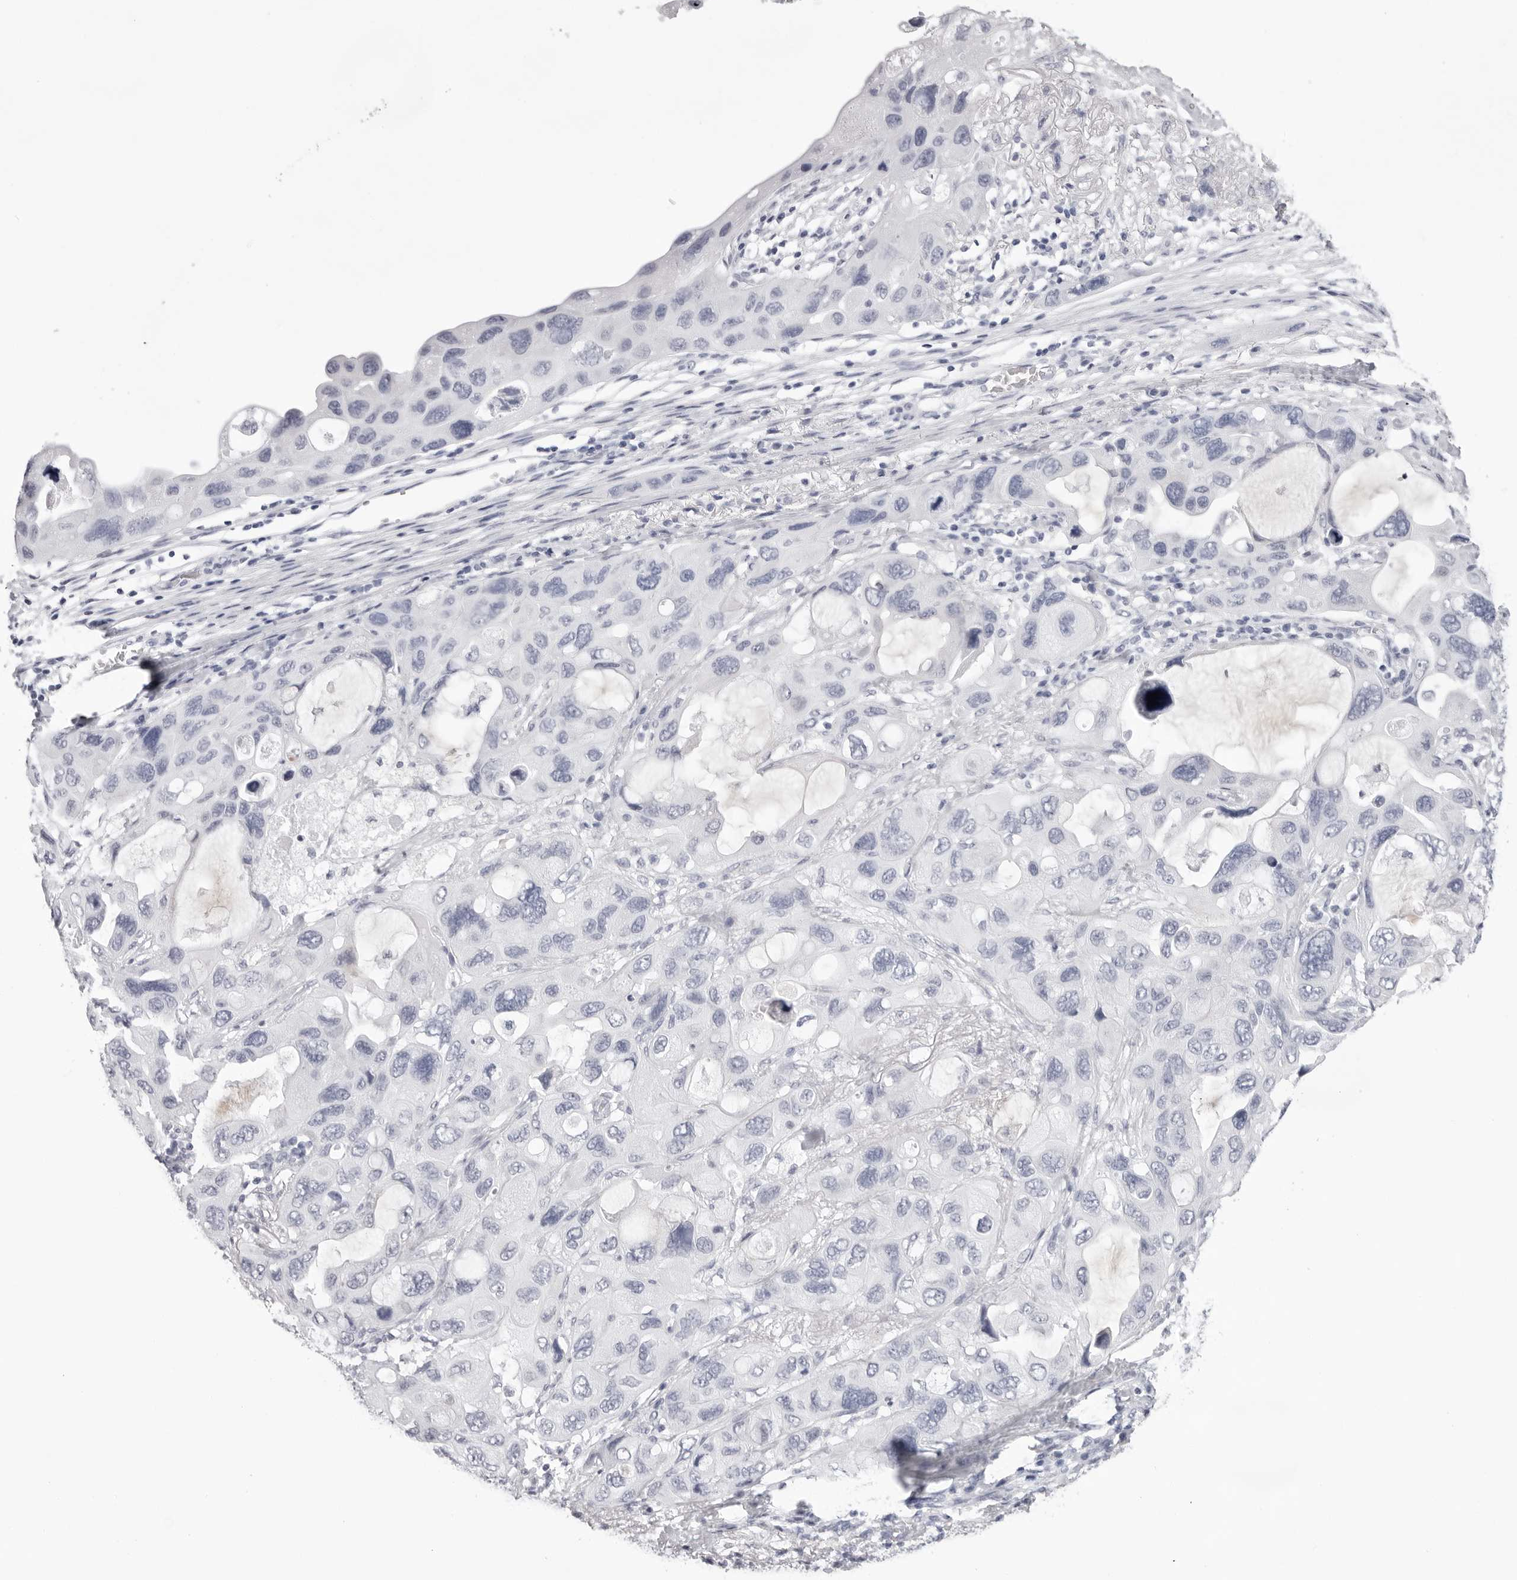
{"staining": {"intensity": "negative", "quantity": "none", "location": "none"}, "tissue": "lung cancer", "cell_type": "Tumor cells", "image_type": "cancer", "snomed": [{"axis": "morphology", "description": "Squamous cell carcinoma, NOS"}, {"axis": "topography", "description": "Lung"}], "caption": "Immunohistochemistry of human lung cancer displays no expression in tumor cells.", "gene": "SPTA1", "patient": {"sex": "female", "age": 73}}